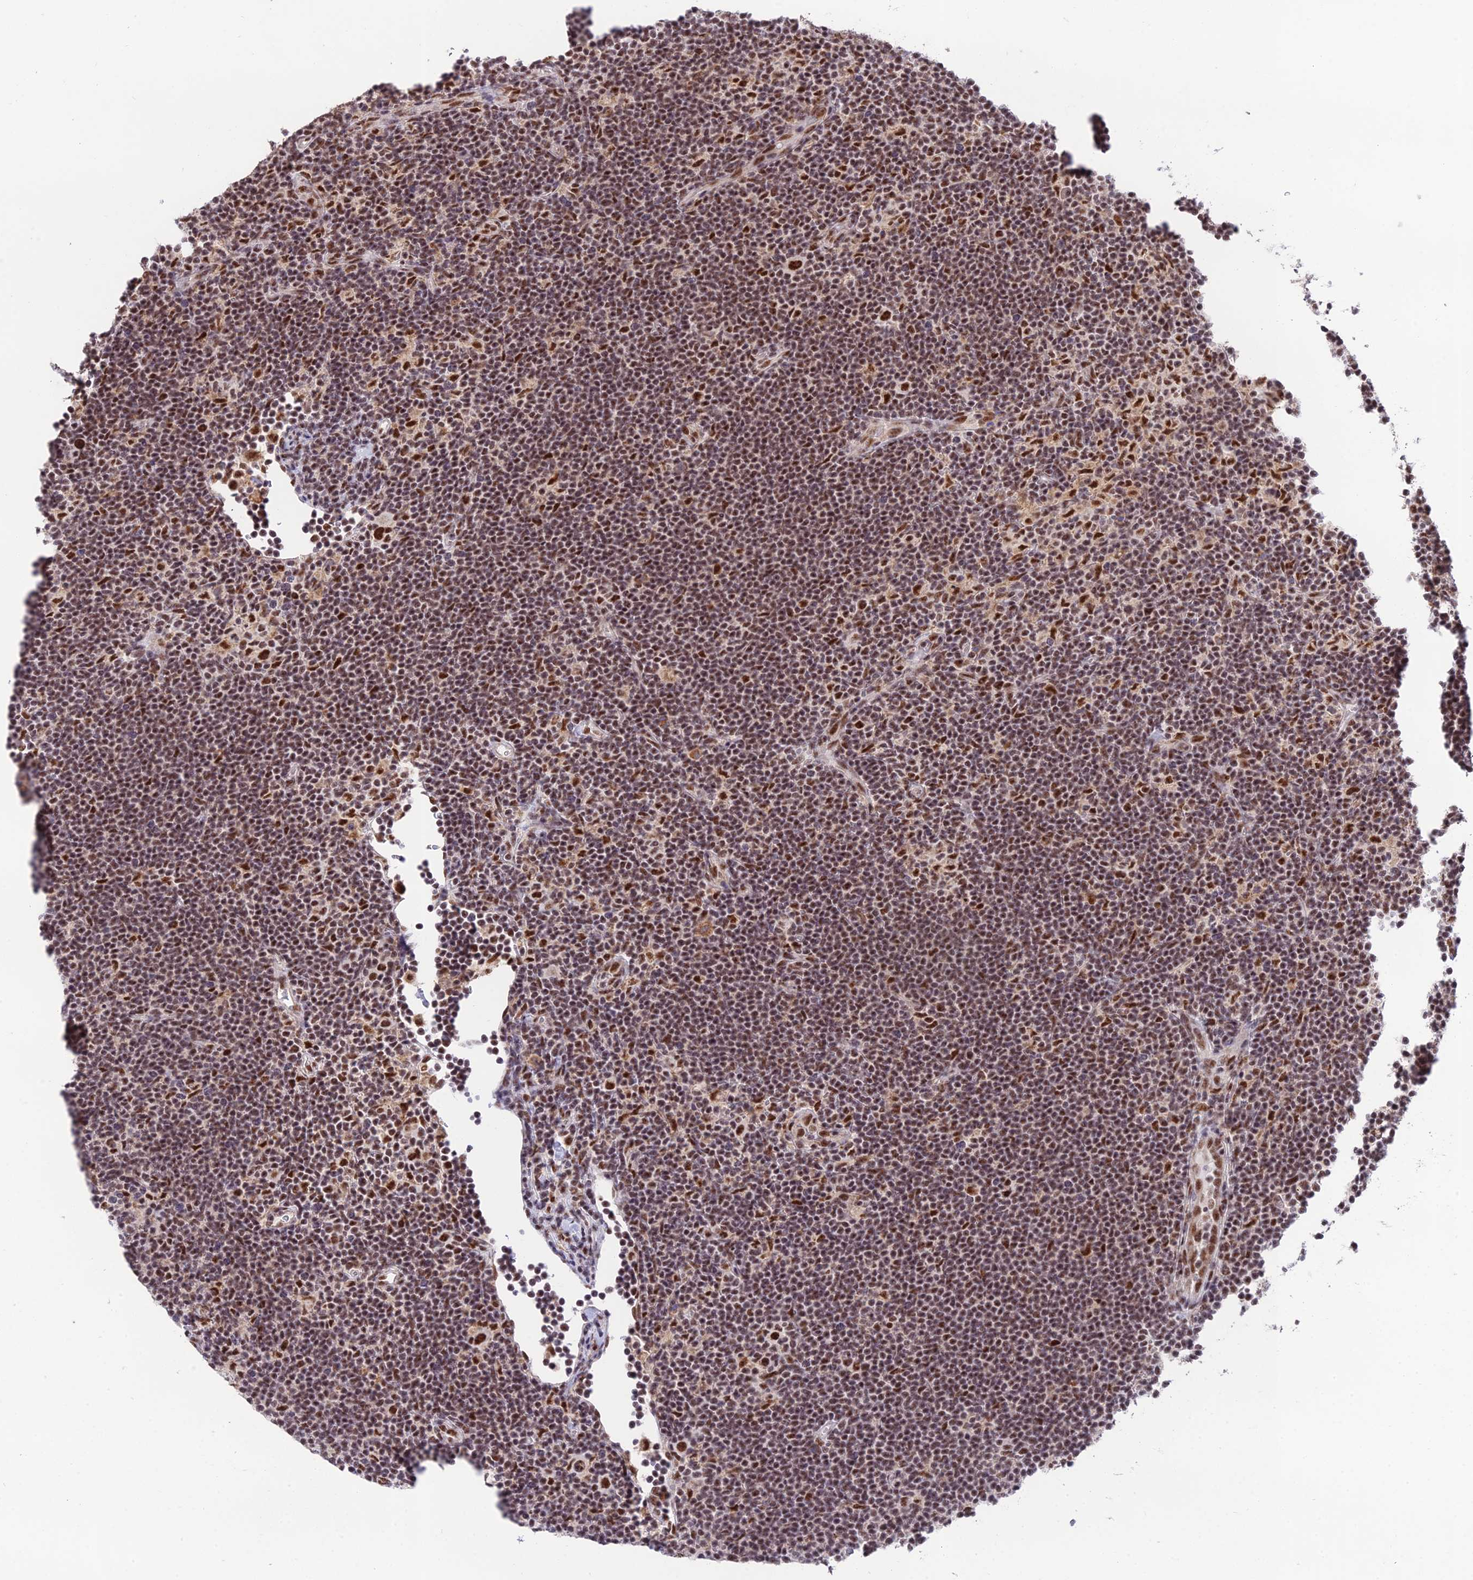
{"staining": {"intensity": "strong", "quantity": ">75%", "location": "nuclear"}, "tissue": "lymphoma", "cell_type": "Tumor cells", "image_type": "cancer", "snomed": [{"axis": "morphology", "description": "Hodgkin's disease, NOS"}, {"axis": "topography", "description": "Lymph node"}], "caption": "Lymphoma was stained to show a protein in brown. There is high levels of strong nuclear staining in approximately >75% of tumor cells. Immunohistochemistry (ihc) stains the protein in brown and the nuclei are stained blue.", "gene": "THOC7", "patient": {"sex": "female", "age": 57}}